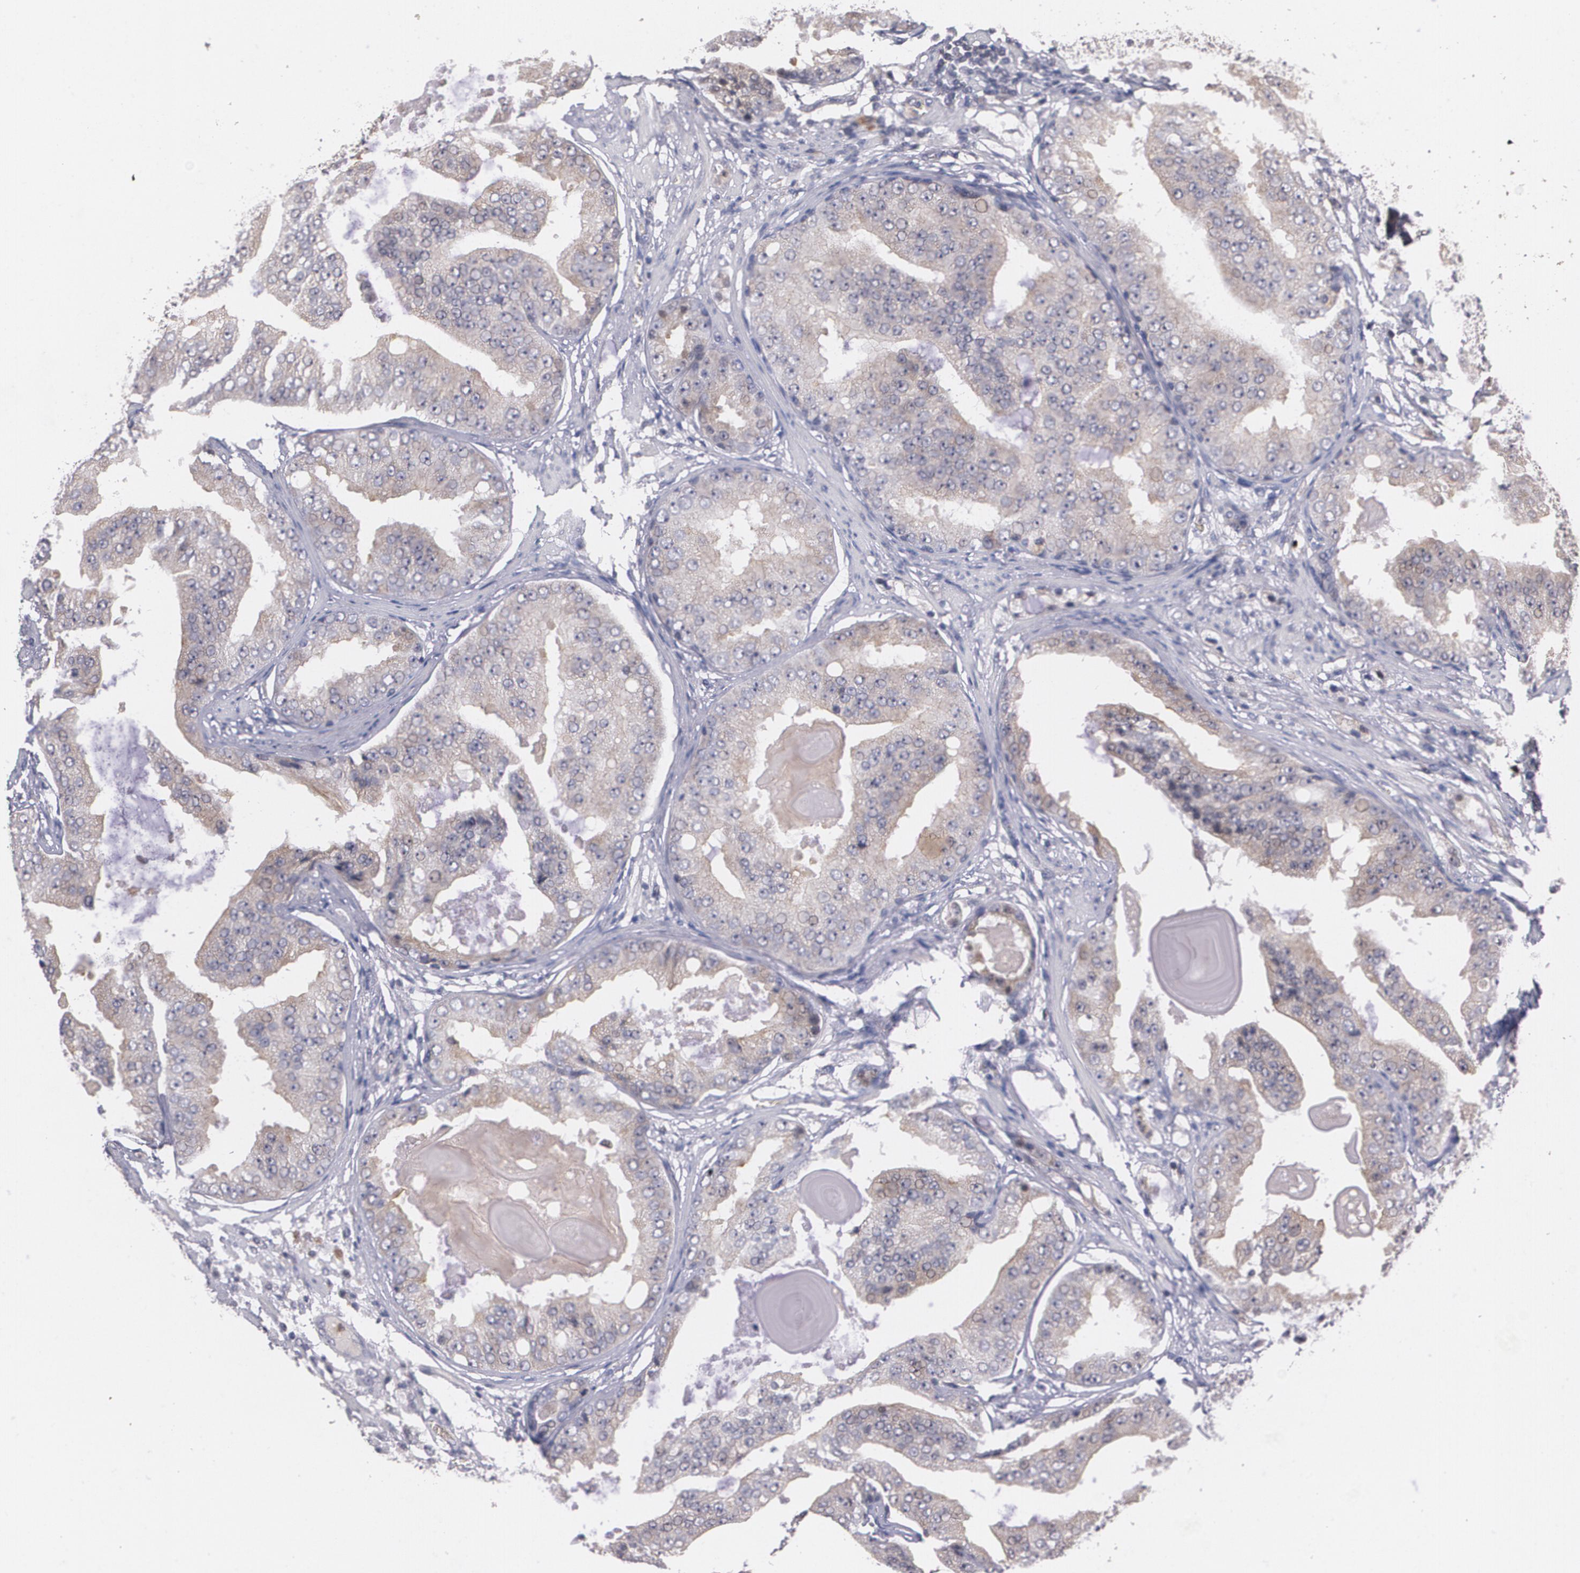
{"staining": {"intensity": "weak", "quantity": "<25%", "location": "cytoplasmic/membranous"}, "tissue": "prostate cancer", "cell_type": "Tumor cells", "image_type": "cancer", "snomed": [{"axis": "morphology", "description": "Adenocarcinoma, High grade"}, {"axis": "topography", "description": "Prostate"}], "caption": "This is an immunohistochemistry micrograph of human high-grade adenocarcinoma (prostate). There is no expression in tumor cells.", "gene": "IFNGR2", "patient": {"sex": "male", "age": 68}}